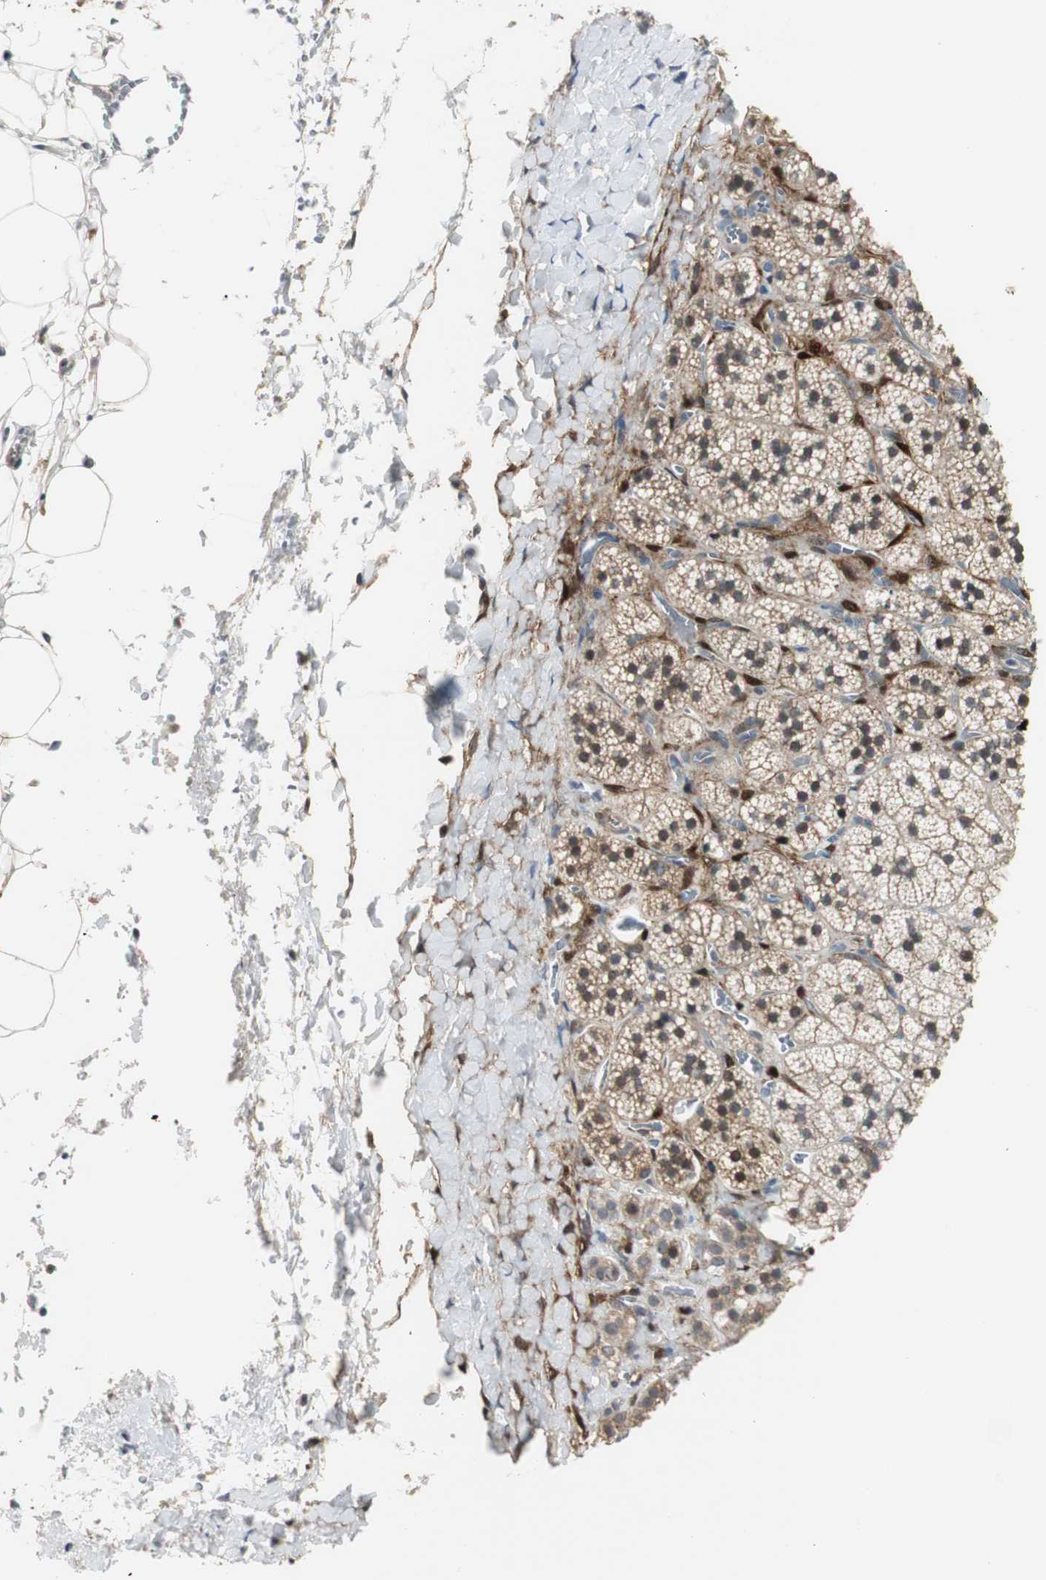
{"staining": {"intensity": "moderate", "quantity": "25%-75%", "location": "cytoplasmic/membranous,nuclear"}, "tissue": "adrenal gland", "cell_type": "Glandular cells", "image_type": "normal", "snomed": [{"axis": "morphology", "description": "Normal tissue, NOS"}, {"axis": "topography", "description": "Adrenal gland"}], "caption": "IHC of normal human adrenal gland shows medium levels of moderate cytoplasmic/membranous,nuclear staining in about 25%-75% of glandular cells.", "gene": "FHL2", "patient": {"sex": "female", "age": 44}}